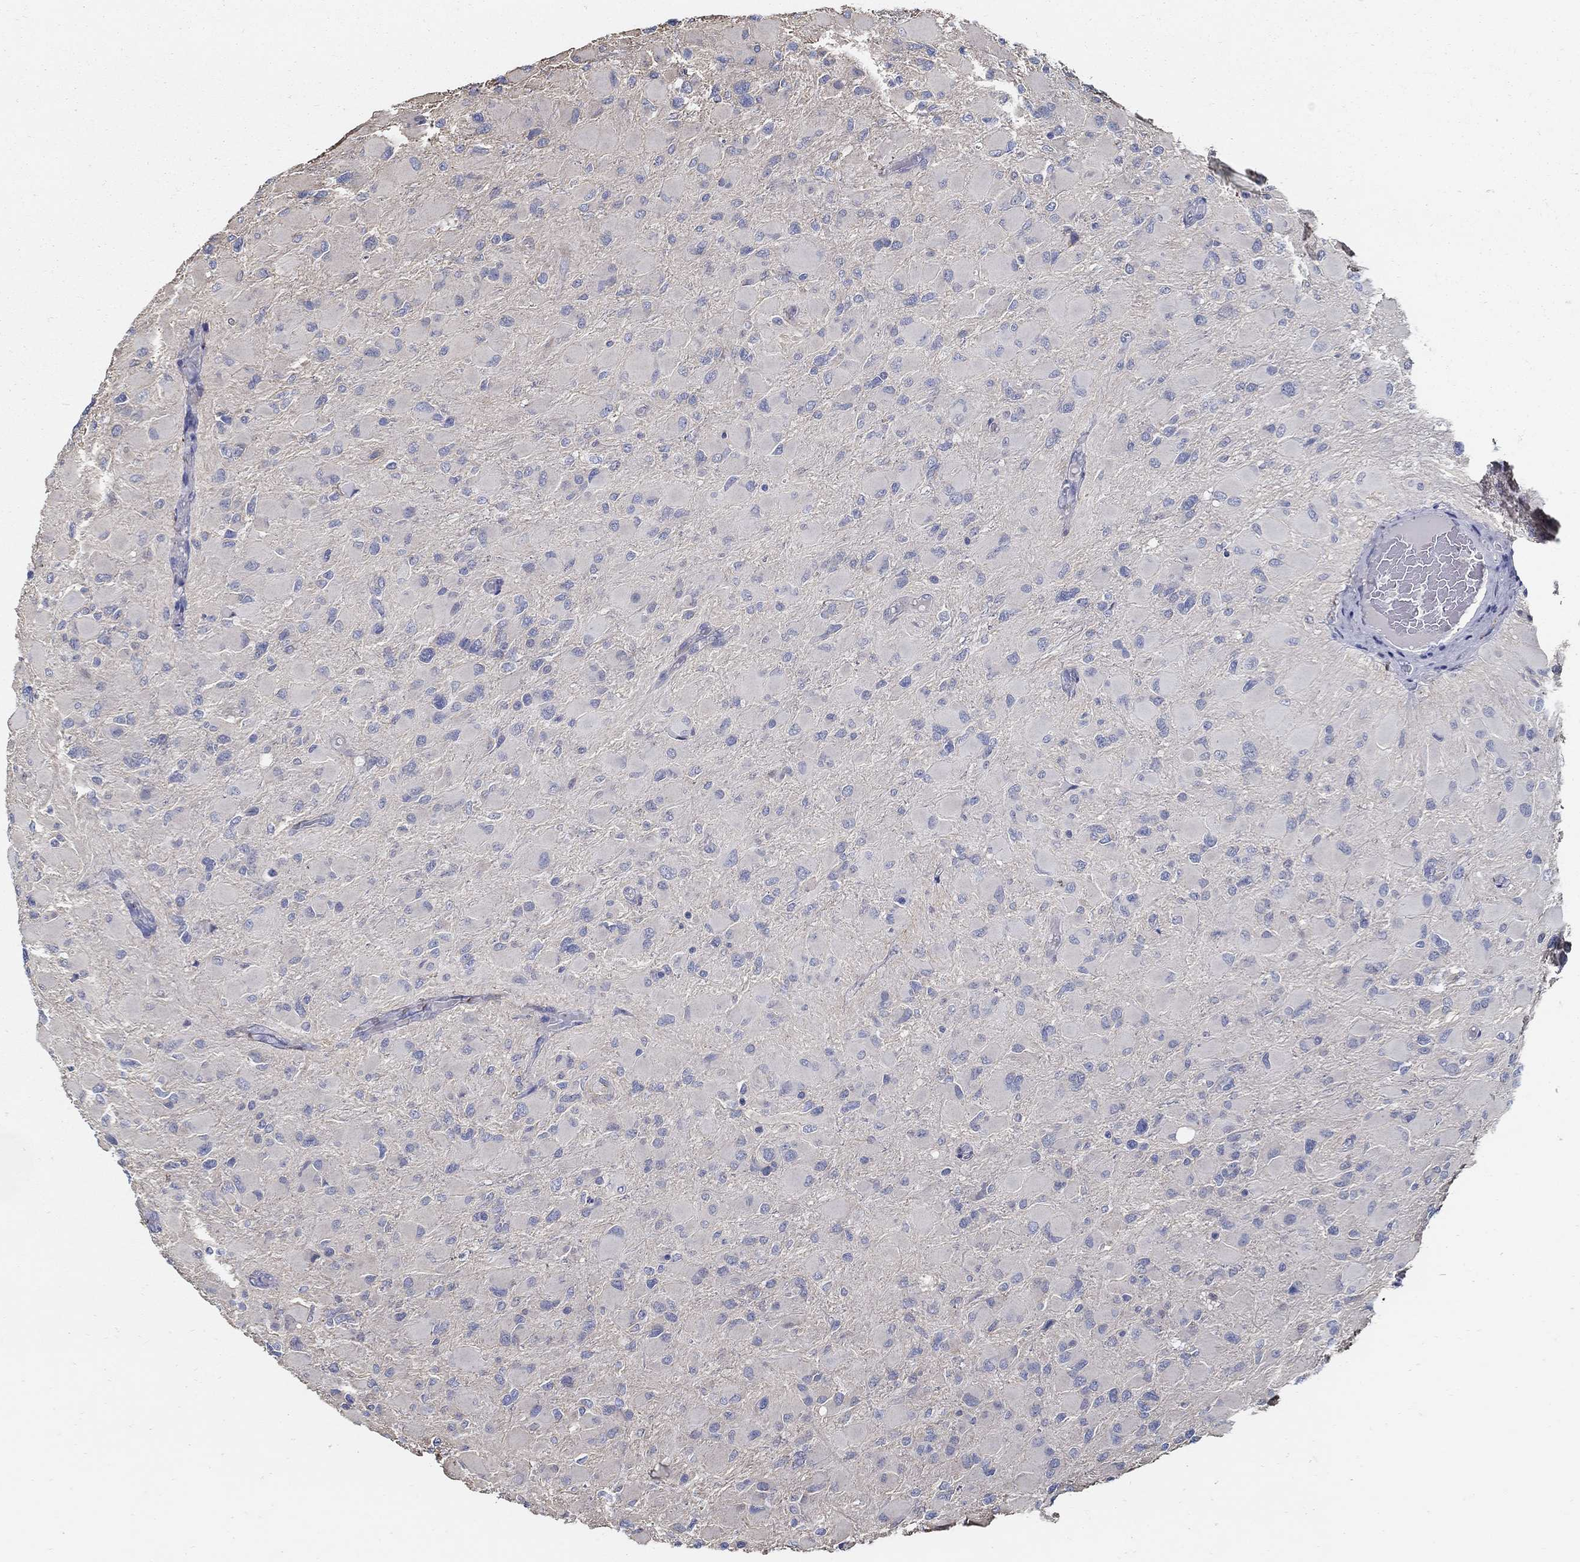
{"staining": {"intensity": "negative", "quantity": "none", "location": "none"}, "tissue": "glioma", "cell_type": "Tumor cells", "image_type": "cancer", "snomed": [{"axis": "morphology", "description": "Glioma, malignant, High grade"}, {"axis": "topography", "description": "Cerebral cortex"}], "caption": "IHC micrograph of neoplastic tissue: human glioma stained with DAB (3,3'-diaminobenzidine) displays no significant protein expression in tumor cells.", "gene": "TGFBI", "patient": {"sex": "female", "age": 36}}